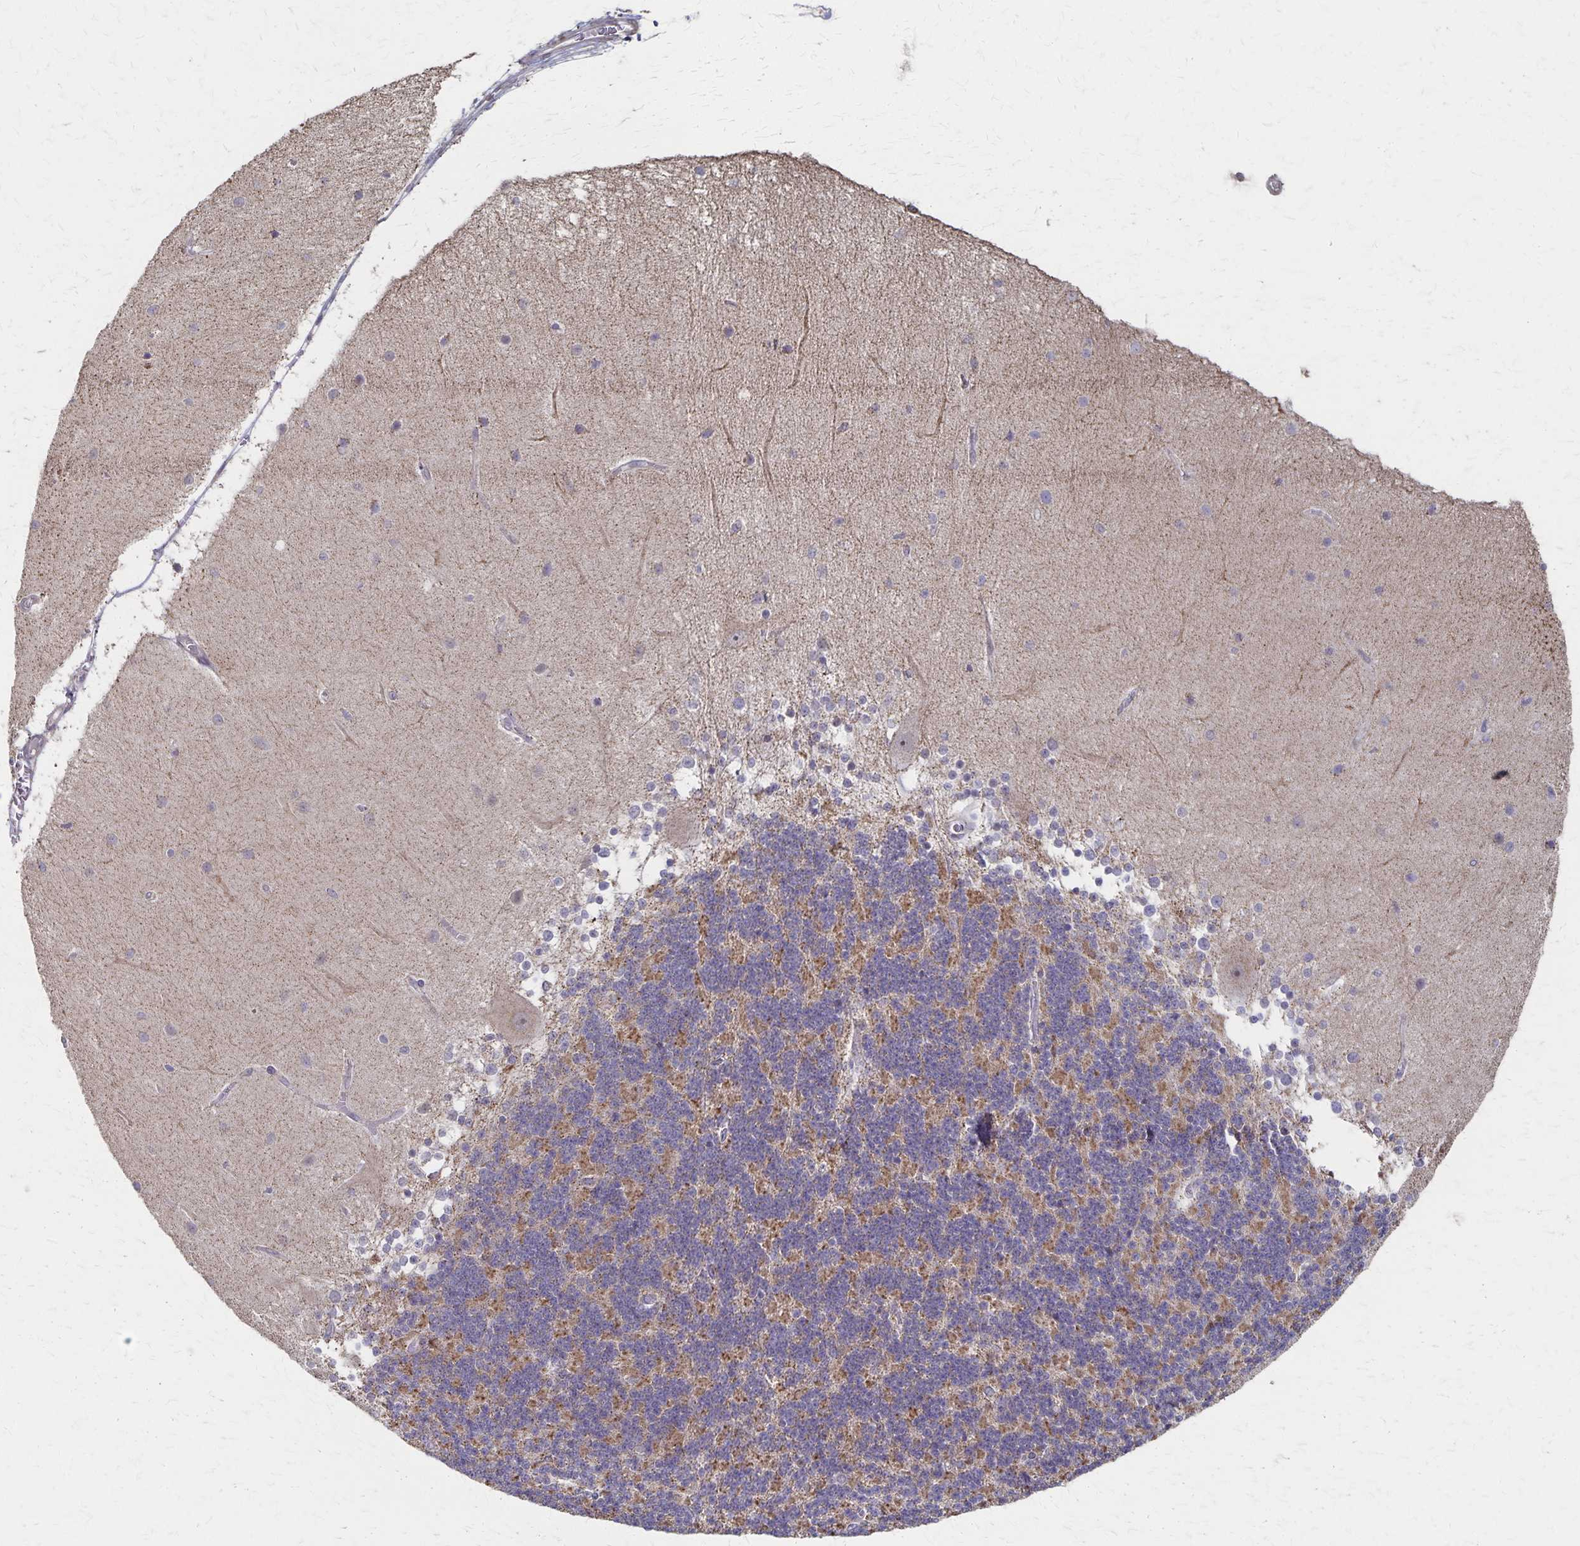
{"staining": {"intensity": "moderate", "quantity": "25%-75%", "location": "cytoplasmic/membranous"}, "tissue": "cerebellum", "cell_type": "Cells in granular layer", "image_type": "normal", "snomed": [{"axis": "morphology", "description": "Normal tissue, NOS"}, {"axis": "topography", "description": "Cerebellum"}], "caption": "This is a photomicrograph of IHC staining of benign cerebellum, which shows moderate positivity in the cytoplasmic/membranous of cells in granular layer.", "gene": "DYRK4", "patient": {"sex": "female", "age": 54}}